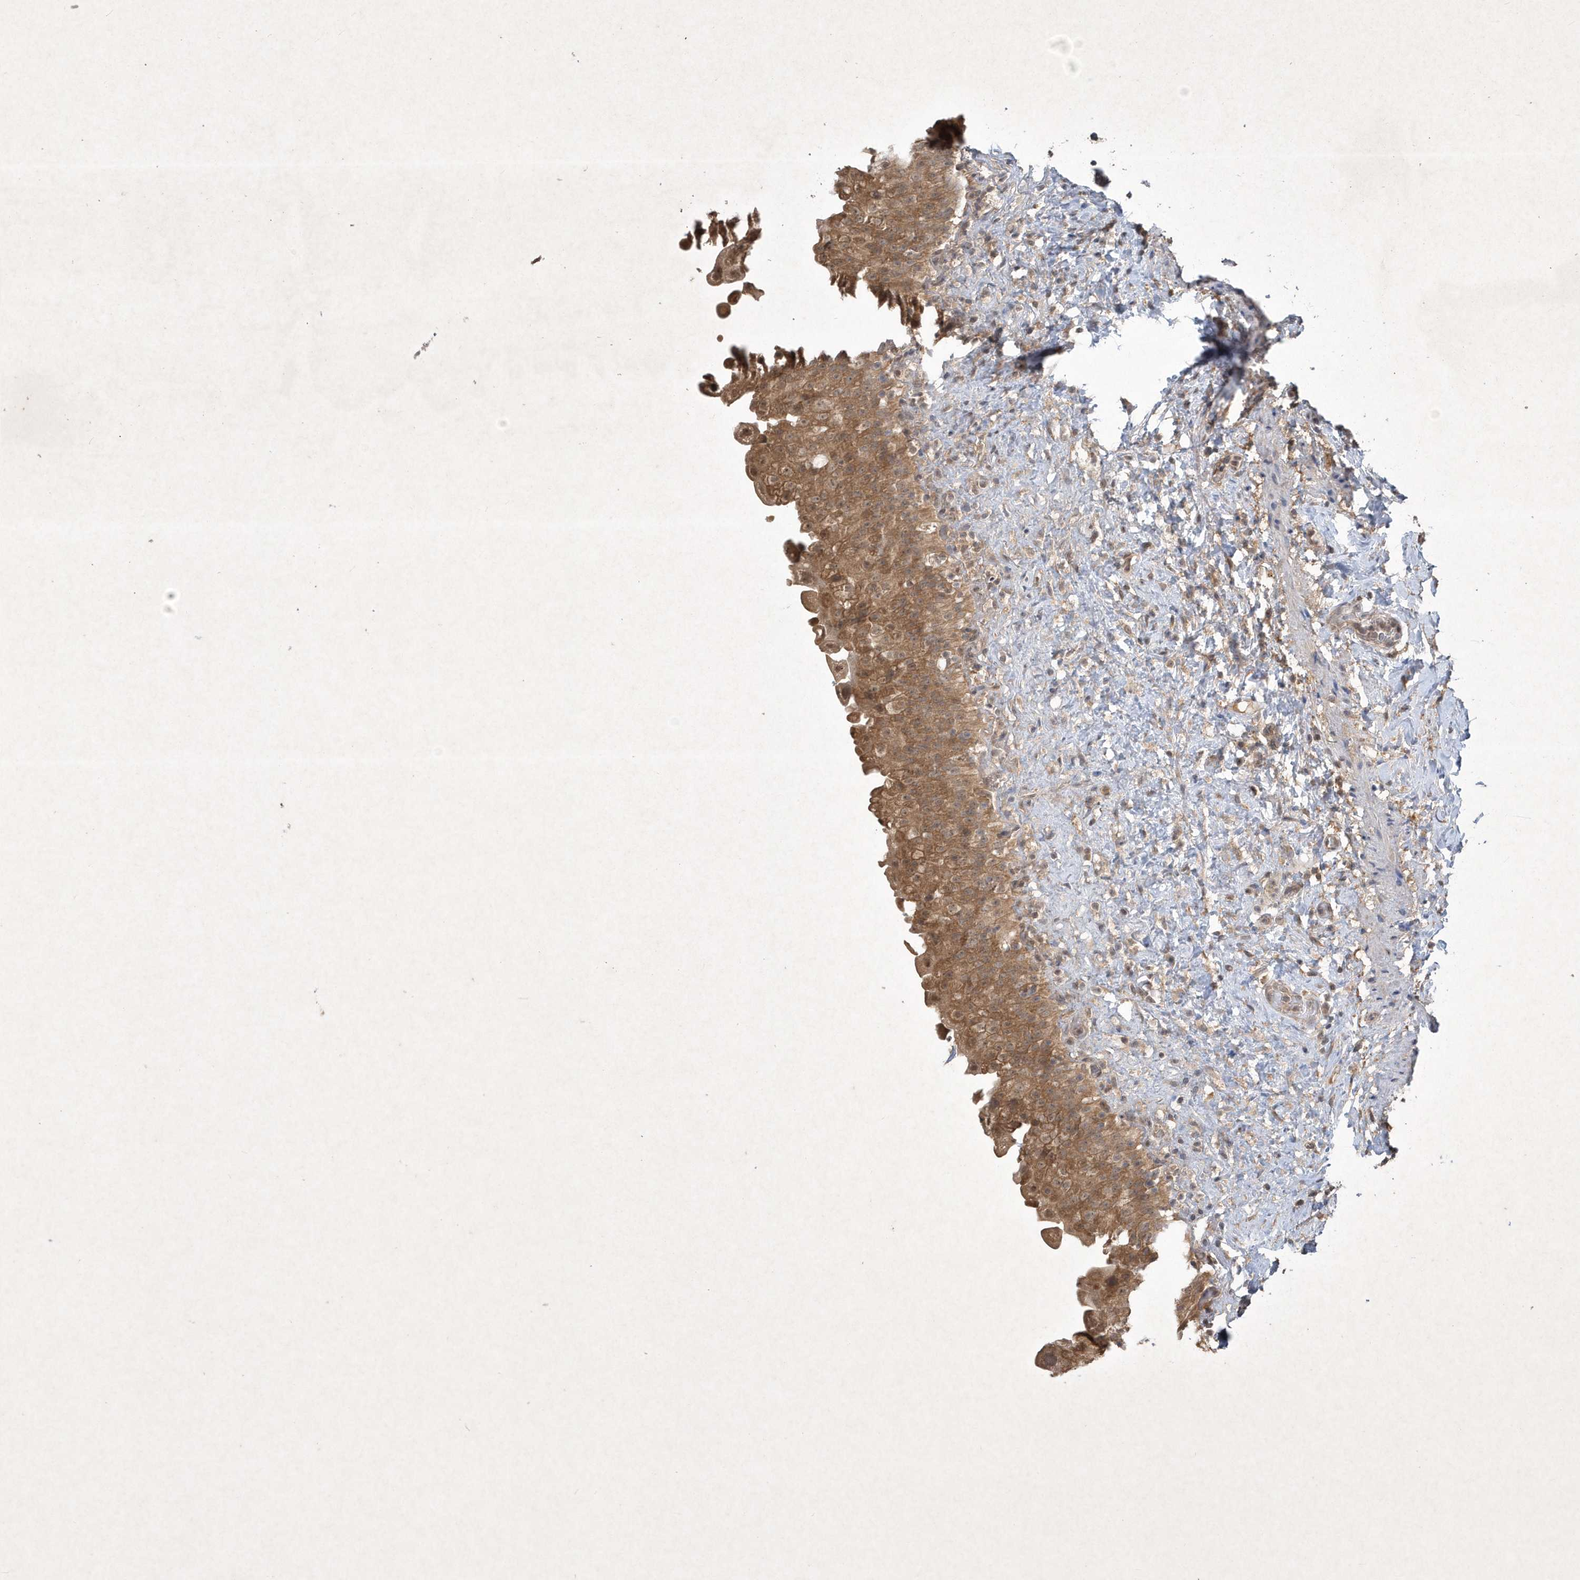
{"staining": {"intensity": "moderate", "quantity": ">75%", "location": "cytoplasmic/membranous,nuclear"}, "tissue": "urinary bladder", "cell_type": "Urothelial cells", "image_type": "normal", "snomed": [{"axis": "morphology", "description": "Normal tissue, NOS"}, {"axis": "topography", "description": "Urinary bladder"}], "caption": "Immunohistochemical staining of unremarkable human urinary bladder reveals moderate cytoplasmic/membranous,nuclear protein expression in about >75% of urothelial cells. Using DAB (3,3'-diaminobenzidine) (brown) and hematoxylin (blue) stains, captured at high magnification using brightfield microscopy.", "gene": "AKR7A2", "patient": {"sex": "female", "age": 27}}